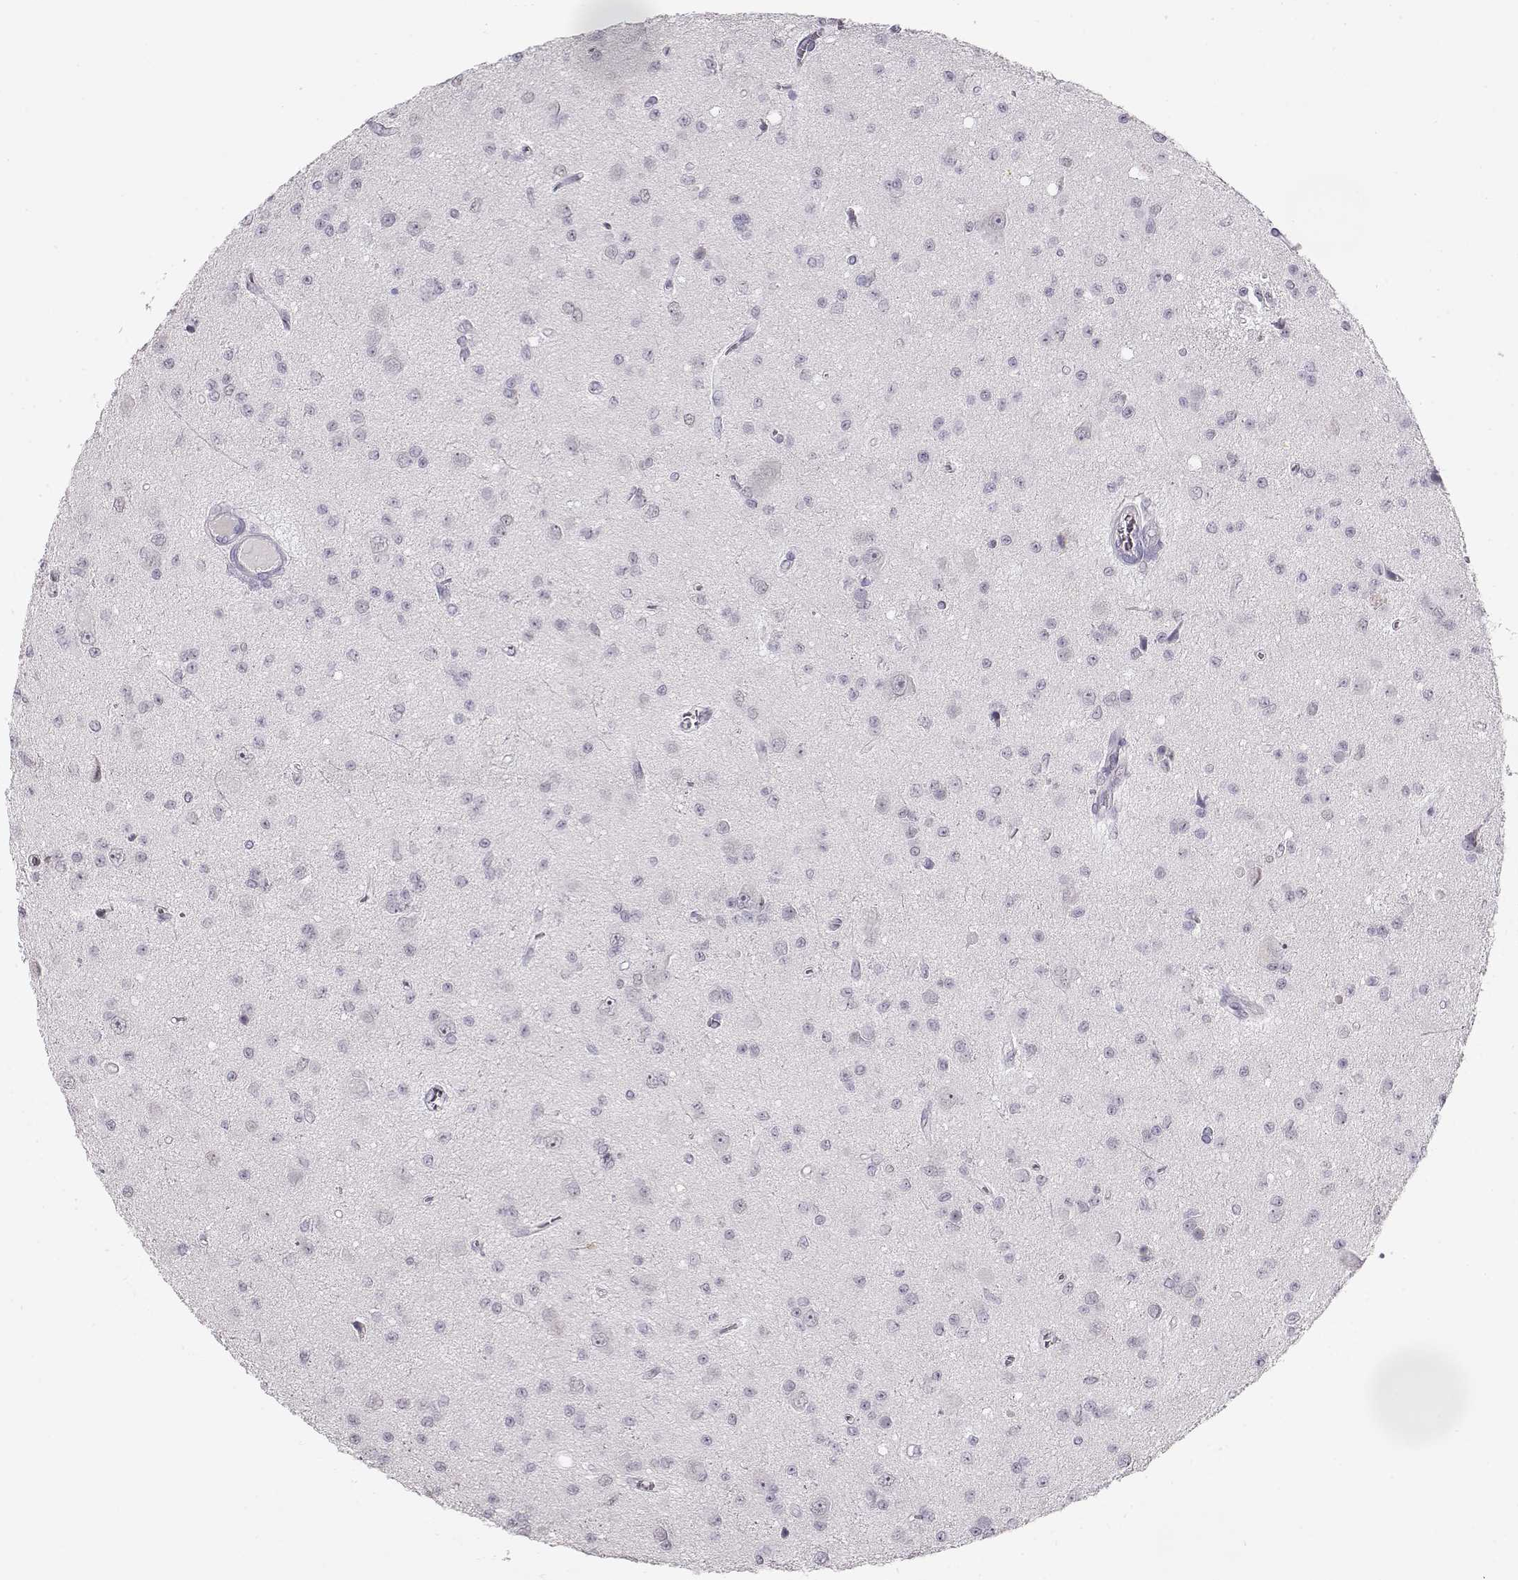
{"staining": {"intensity": "negative", "quantity": "none", "location": "none"}, "tissue": "glioma", "cell_type": "Tumor cells", "image_type": "cancer", "snomed": [{"axis": "morphology", "description": "Glioma, malignant, Low grade"}, {"axis": "topography", "description": "Brain"}], "caption": "A histopathology image of human malignant glioma (low-grade) is negative for staining in tumor cells.", "gene": "IMPG1", "patient": {"sex": "female", "age": 45}}